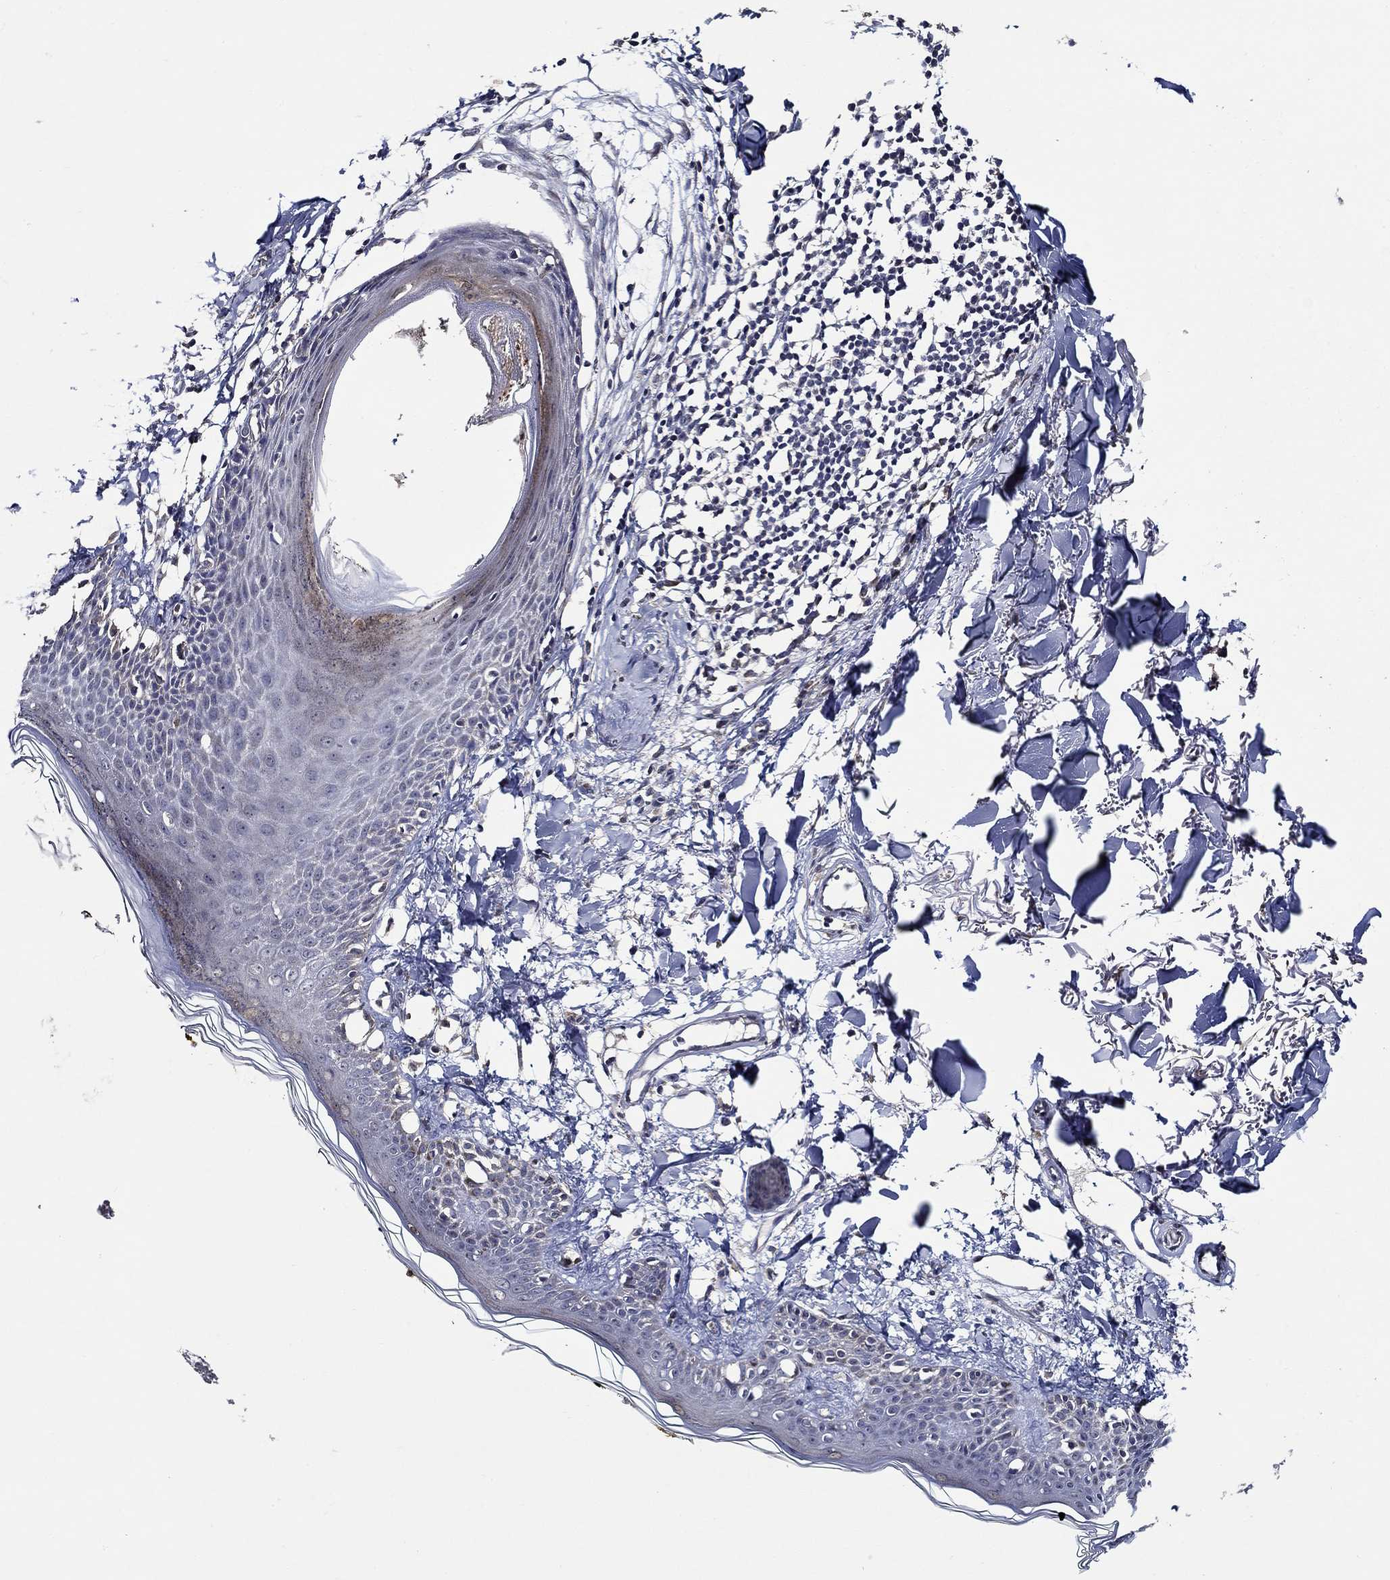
{"staining": {"intensity": "negative", "quantity": "none", "location": "none"}, "tissue": "skin", "cell_type": "Fibroblasts", "image_type": "normal", "snomed": [{"axis": "morphology", "description": "Normal tissue, NOS"}, {"axis": "topography", "description": "Skin"}], "caption": "DAB immunohistochemical staining of normal skin reveals no significant staining in fibroblasts. Nuclei are stained in blue.", "gene": "WDR53", "patient": {"sex": "male", "age": 76}}